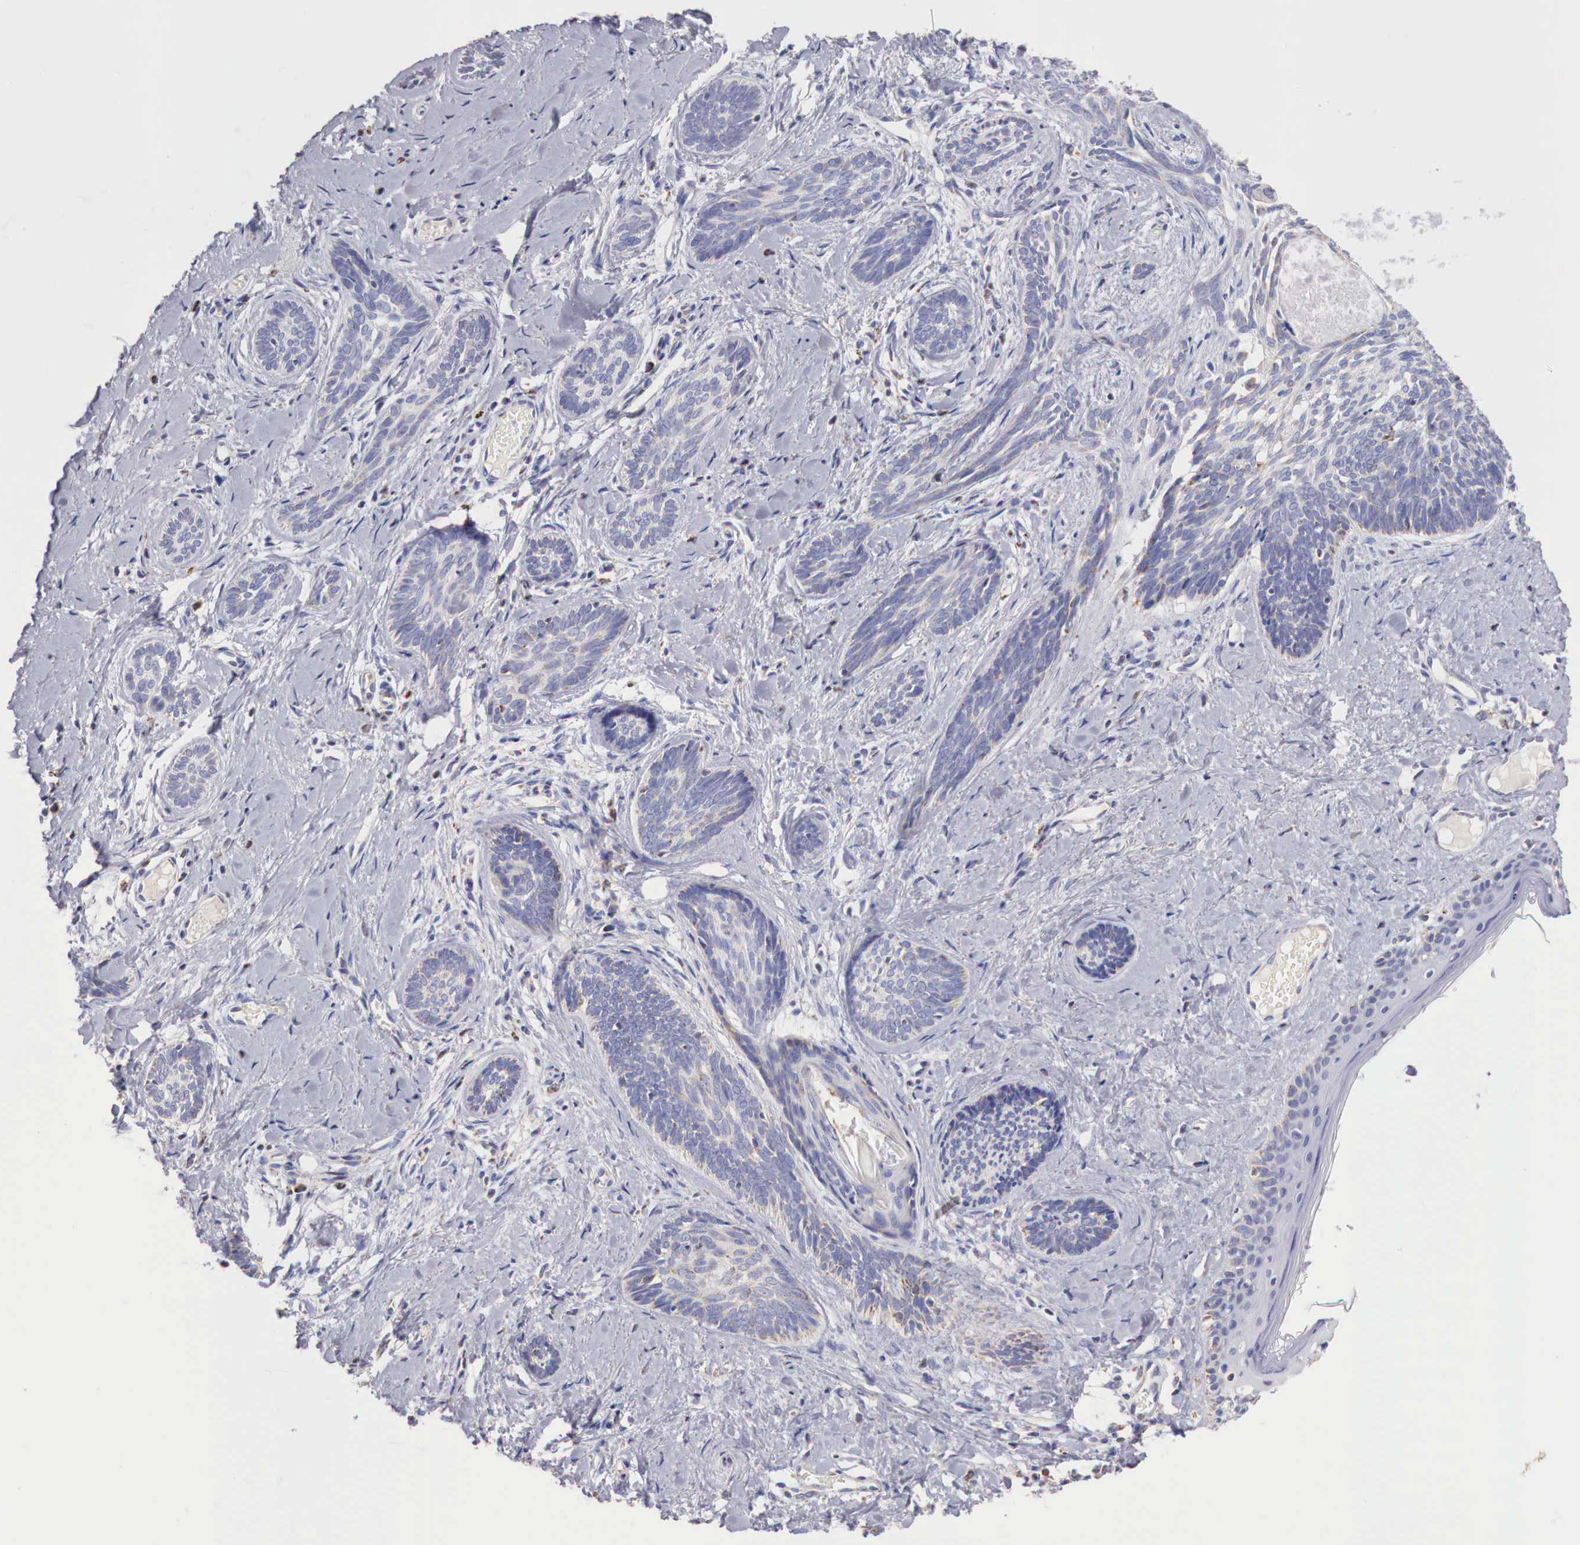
{"staining": {"intensity": "negative", "quantity": "none", "location": "none"}, "tissue": "skin cancer", "cell_type": "Tumor cells", "image_type": "cancer", "snomed": [{"axis": "morphology", "description": "Basal cell carcinoma"}, {"axis": "topography", "description": "Skin"}], "caption": "This is an immunohistochemistry (IHC) histopathology image of basal cell carcinoma (skin). There is no staining in tumor cells.", "gene": "IDH3G", "patient": {"sex": "female", "age": 81}}